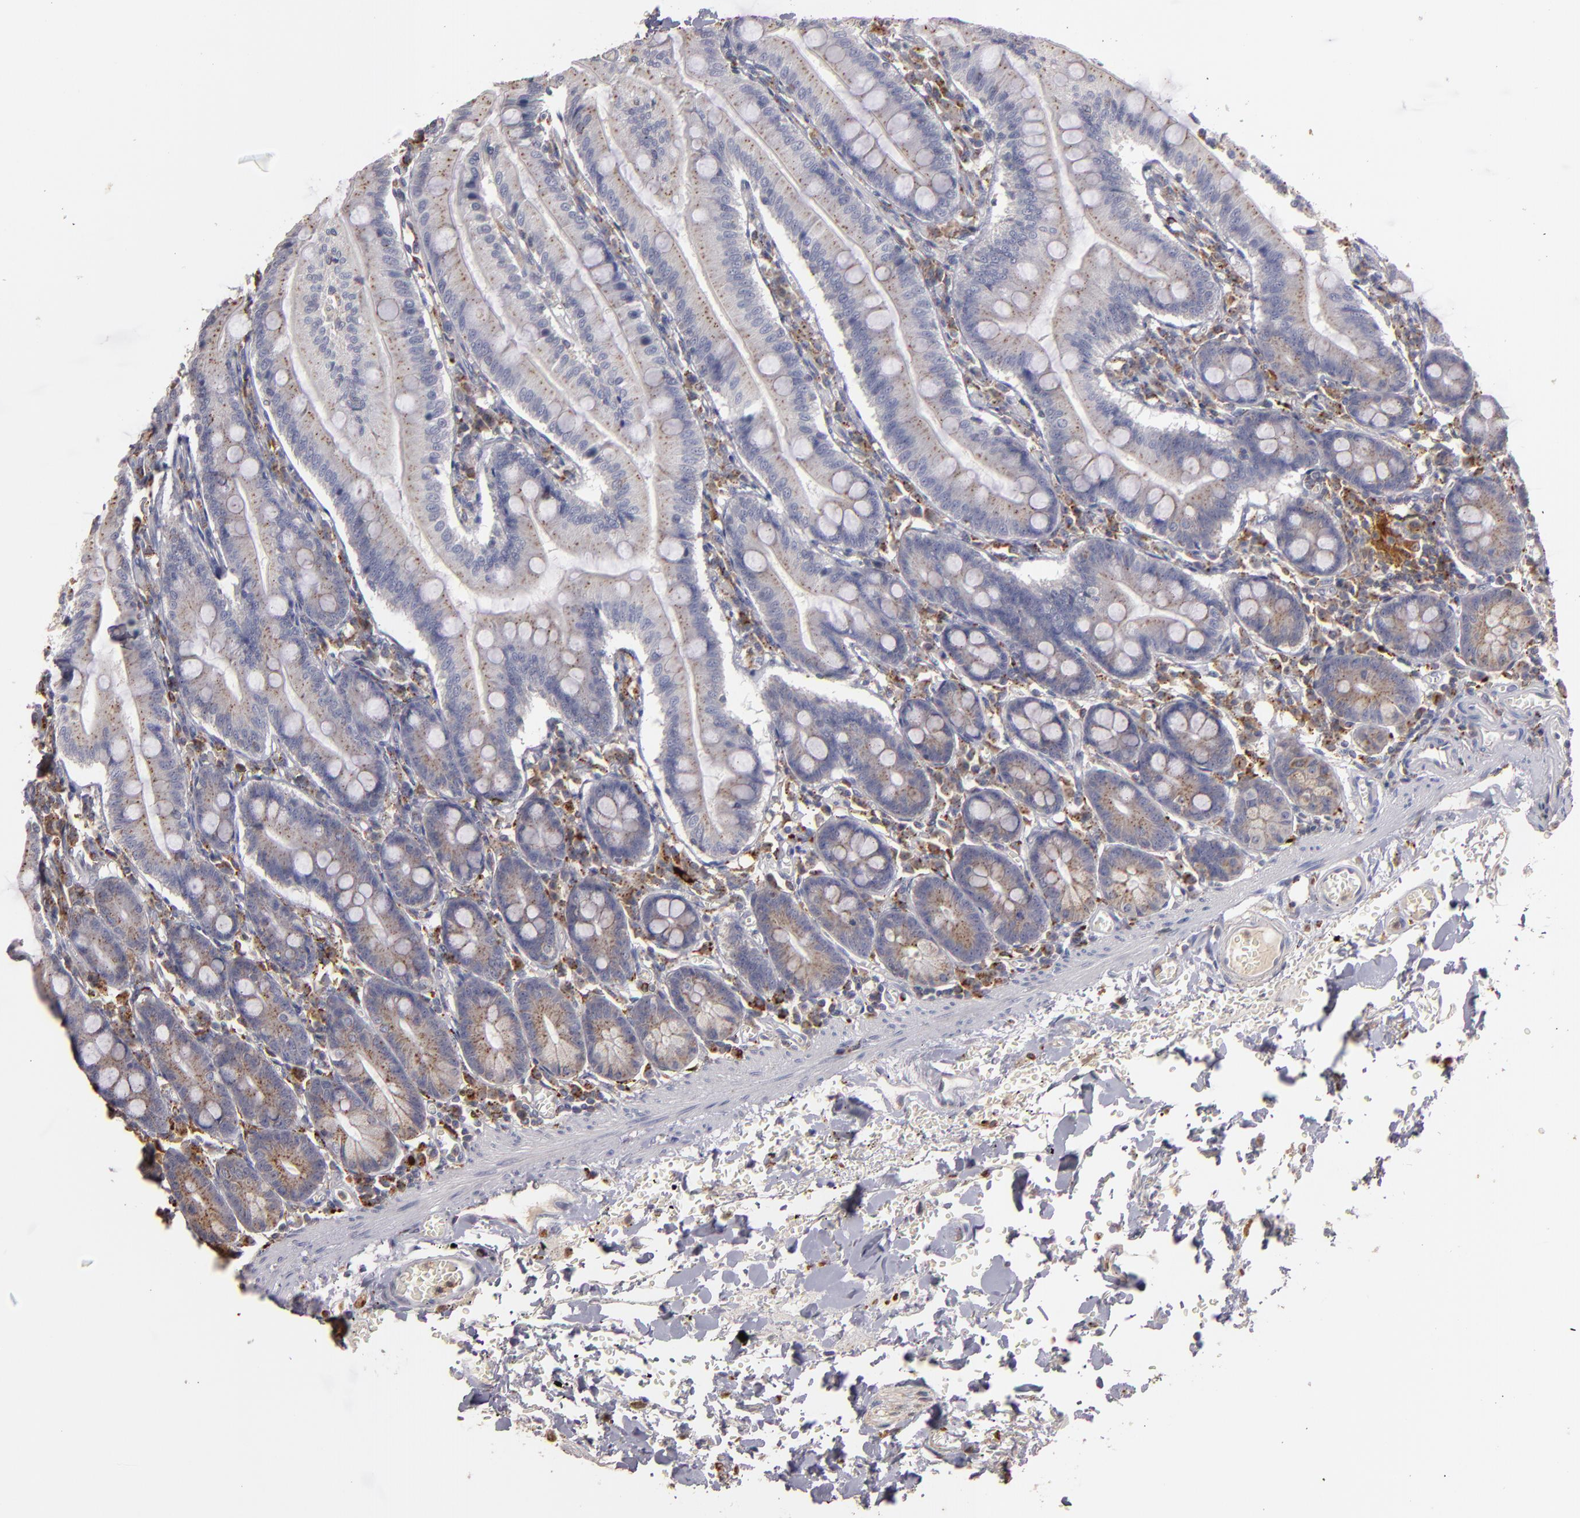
{"staining": {"intensity": "weak", "quantity": ">75%", "location": "cytoplasmic/membranous"}, "tissue": "small intestine", "cell_type": "Glandular cells", "image_type": "normal", "snomed": [{"axis": "morphology", "description": "Normal tissue, NOS"}, {"axis": "topography", "description": "Small intestine"}], "caption": "This is a micrograph of immunohistochemistry (IHC) staining of normal small intestine, which shows weak positivity in the cytoplasmic/membranous of glandular cells.", "gene": "TRAF1", "patient": {"sex": "male", "age": 71}}